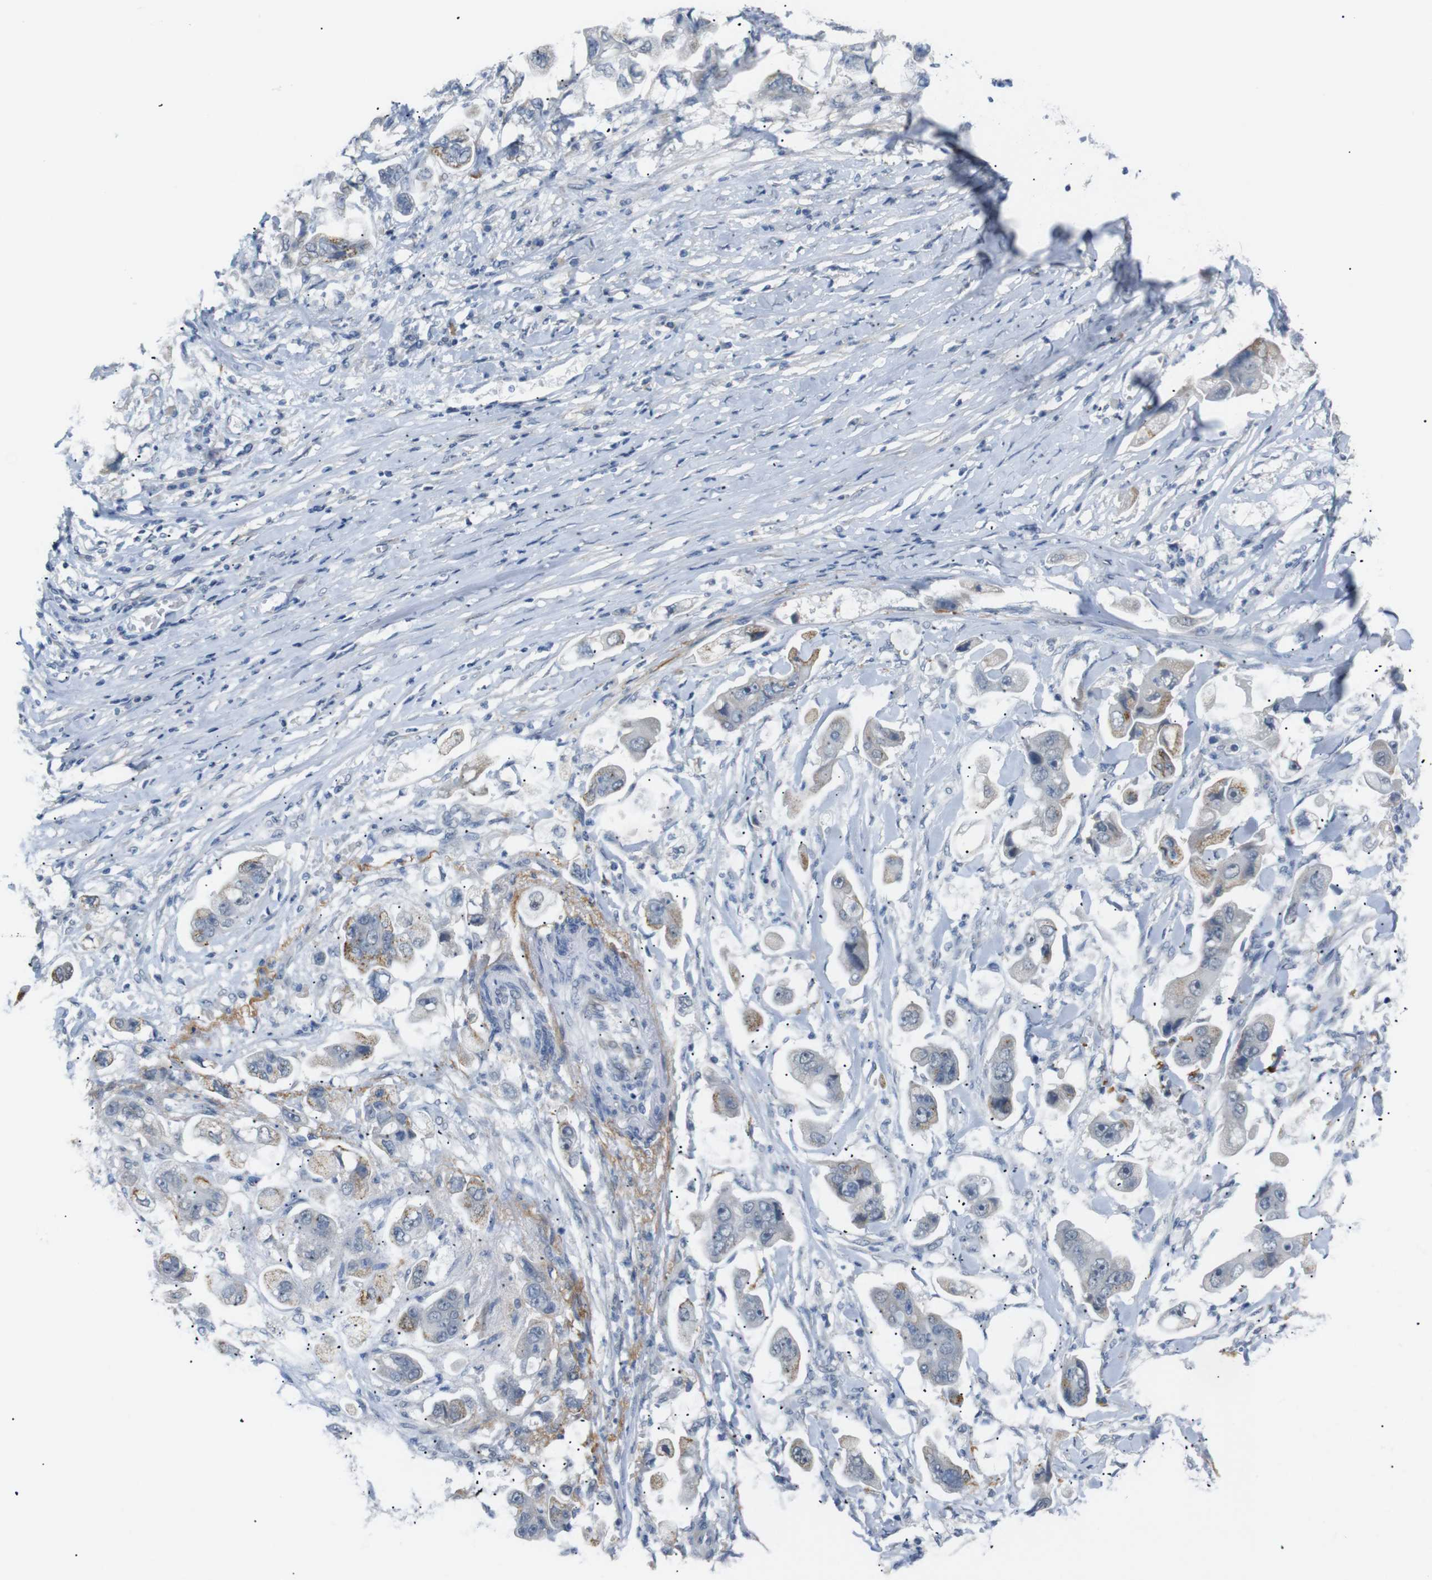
{"staining": {"intensity": "moderate", "quantity": "<25%", "location": "cytoplasmic/membranous"}, "tissue": "stomach cancer", "cell_type": "Tumor cells", "image_type": "cancer", "snomed": [{"axis": "morphology", "description": "Adenocarcinoma, NOS"}, {"axis": "topography", "description": "Stomach"}], "caption": "Moderate cytoplasmic/membranous positivity for a protein is seen in approximately <25% of tumor cells of stomach cancer (adenocarcinoma) using IHC.", "gene": "CHRM5", "patient": {"sex": "male", "age": 62}}